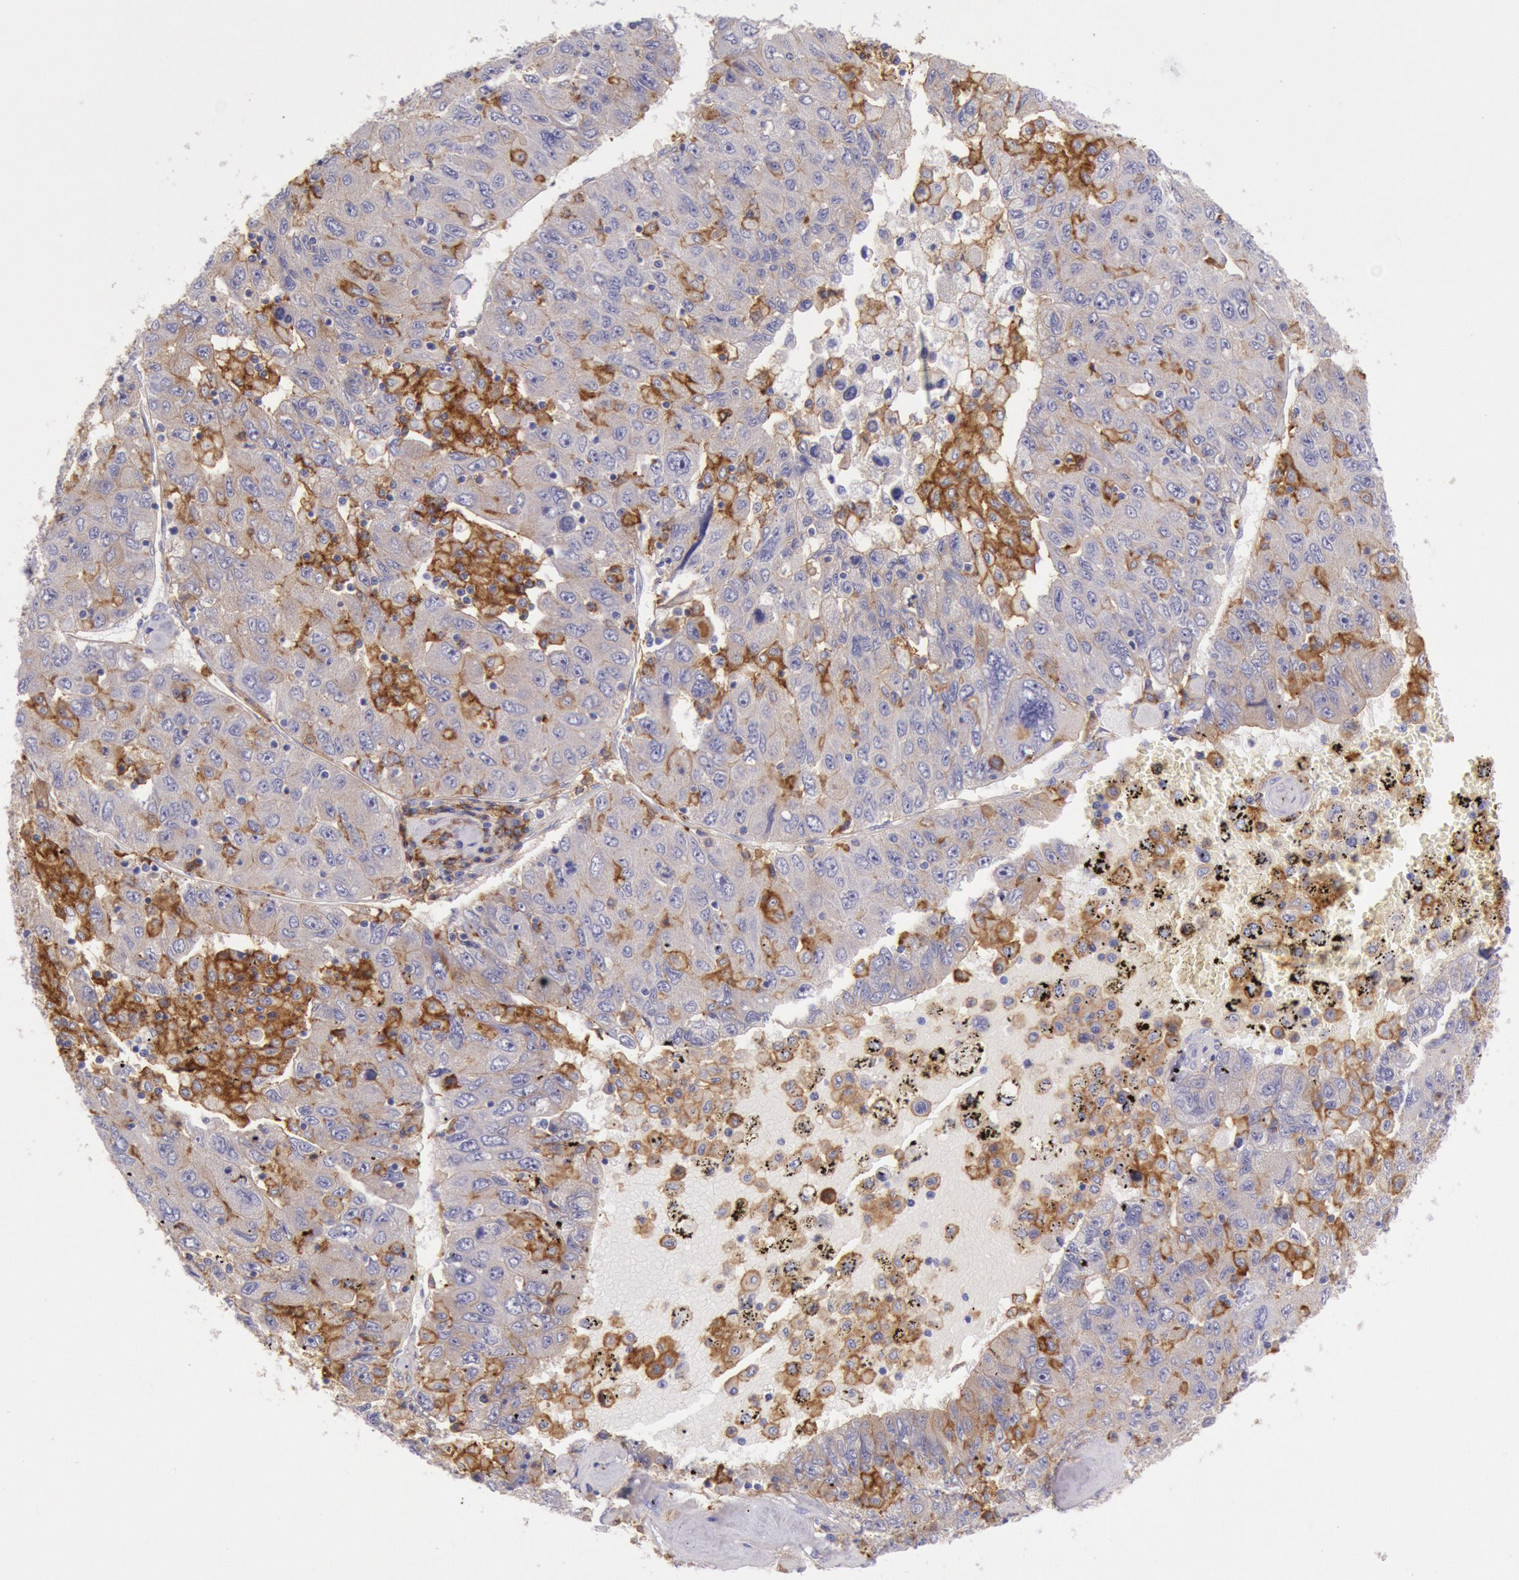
{"staining": {"intensity": "moderate", "quantity": "<25%", "location": "cytoplasmic/membranous"}, "tissue": "liver cancer", "cell_type": "Tumor cells", "image_type": "cancer", "snomed": [{"axis": "morphology", "description": "Carcinoma, Hepatocellular, NOS"}, {"axis": "topography", "description": "Liver"}], "caption": "Tumor cells demonstrate low levels of moderate cytoplasmic/membranous staining in about <25% of cells in hepatocellular carcinoma (liver).", "gene": "LYN", "patient": {"sex": "male", "age": 49}}